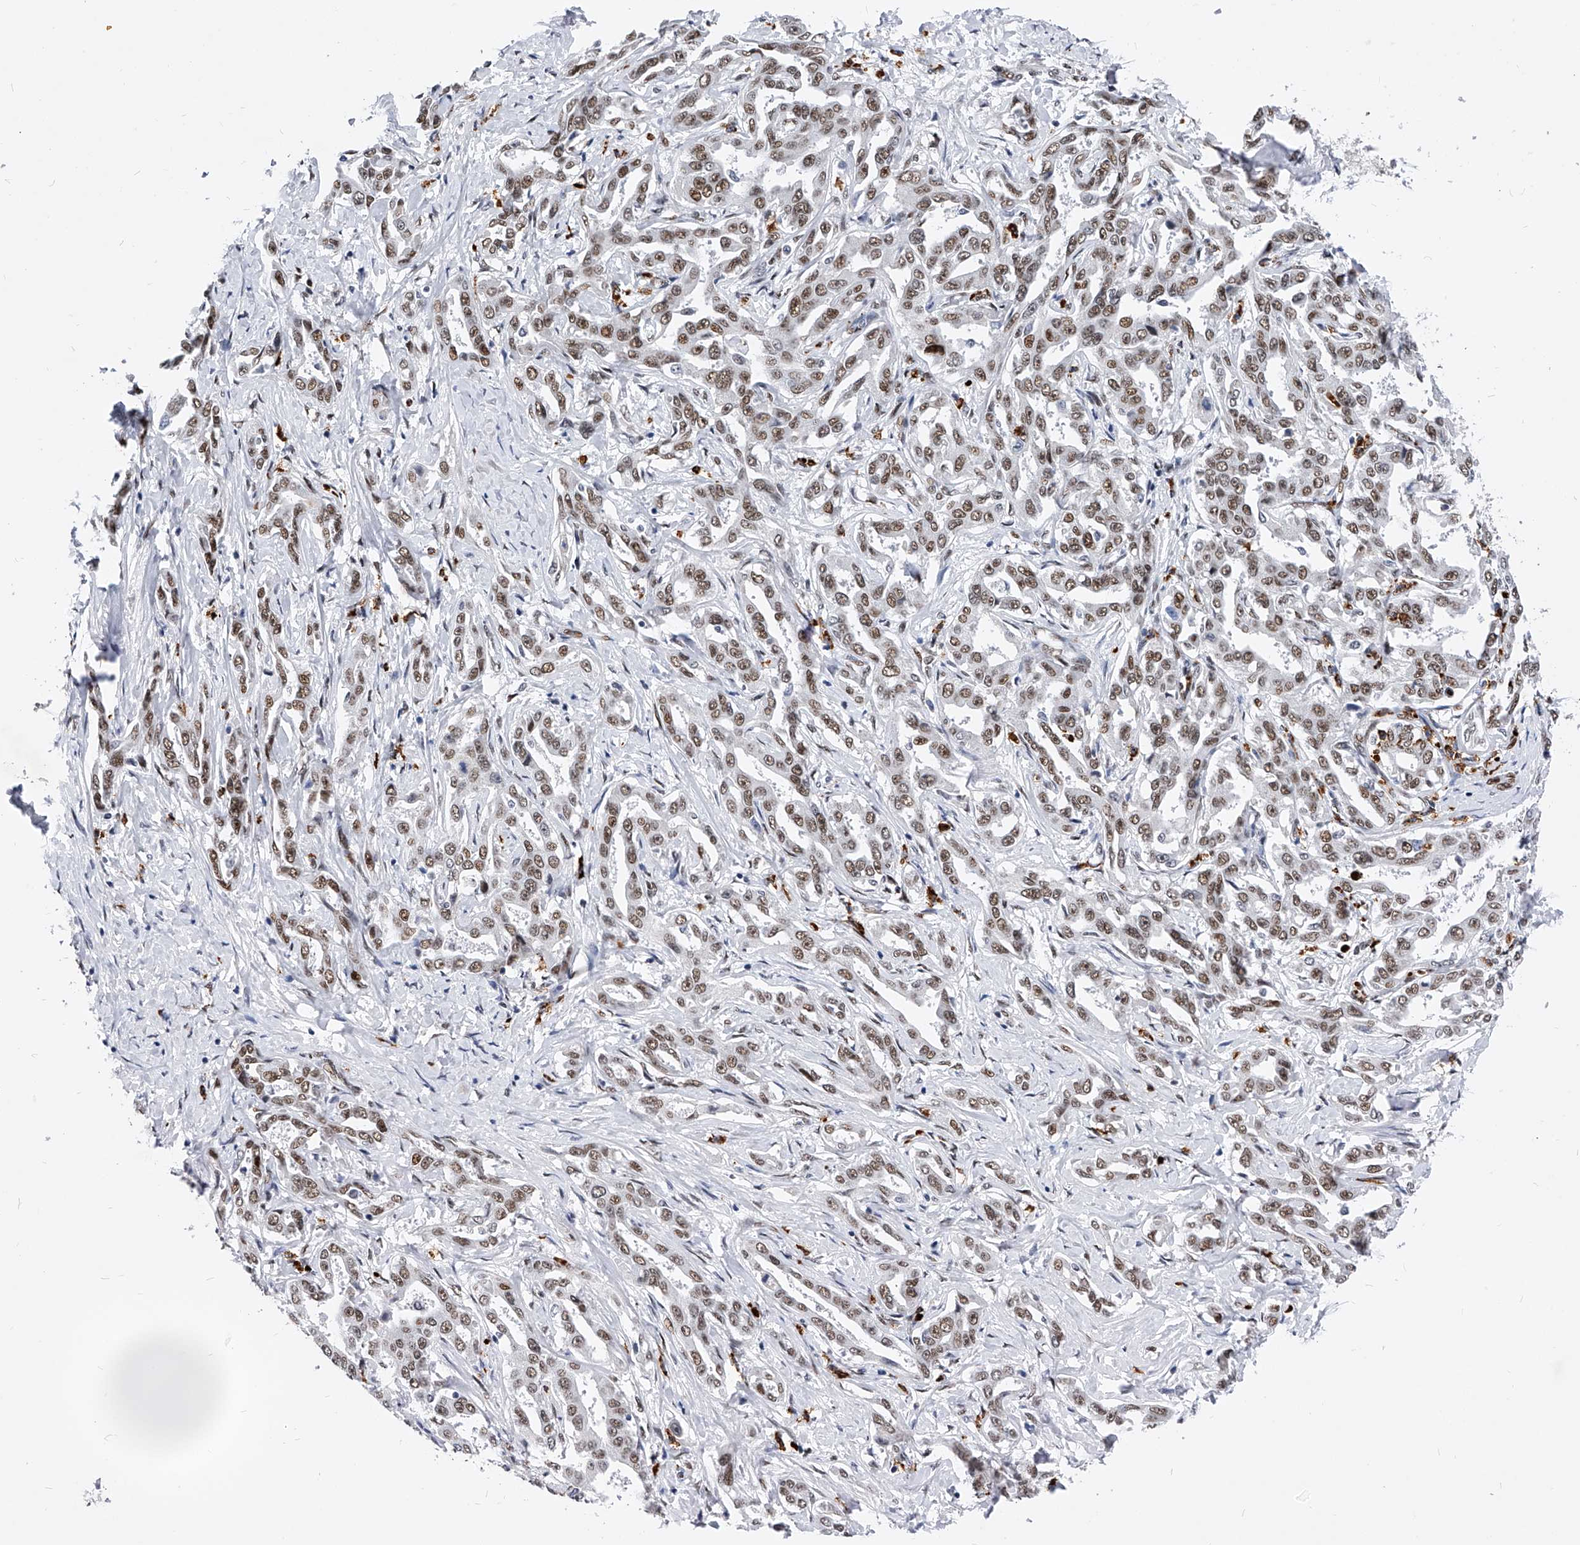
{"staining": {"intensity": "moderate", "quantity": ">75%", "location": "nuclear"}, "tissue": "liver cancer", "cell_type": "Tumor cells", "image_type": "cancer", "snomed": [{"axis": "morphology", "description": "Cholangiocarcinoma"}, {"axis": "topography", "description": "Liver"}], "caption": "A histopathology image of liver cancer stained for a protein exhibits moderate nuclear brown staining in tumor cells. (DAB (3,3'-diaminobenzidine) IHC with brightfield microscopy, high magnification).", "gene": "TESK2", "patient": {"sex": "male", "age": 59}}